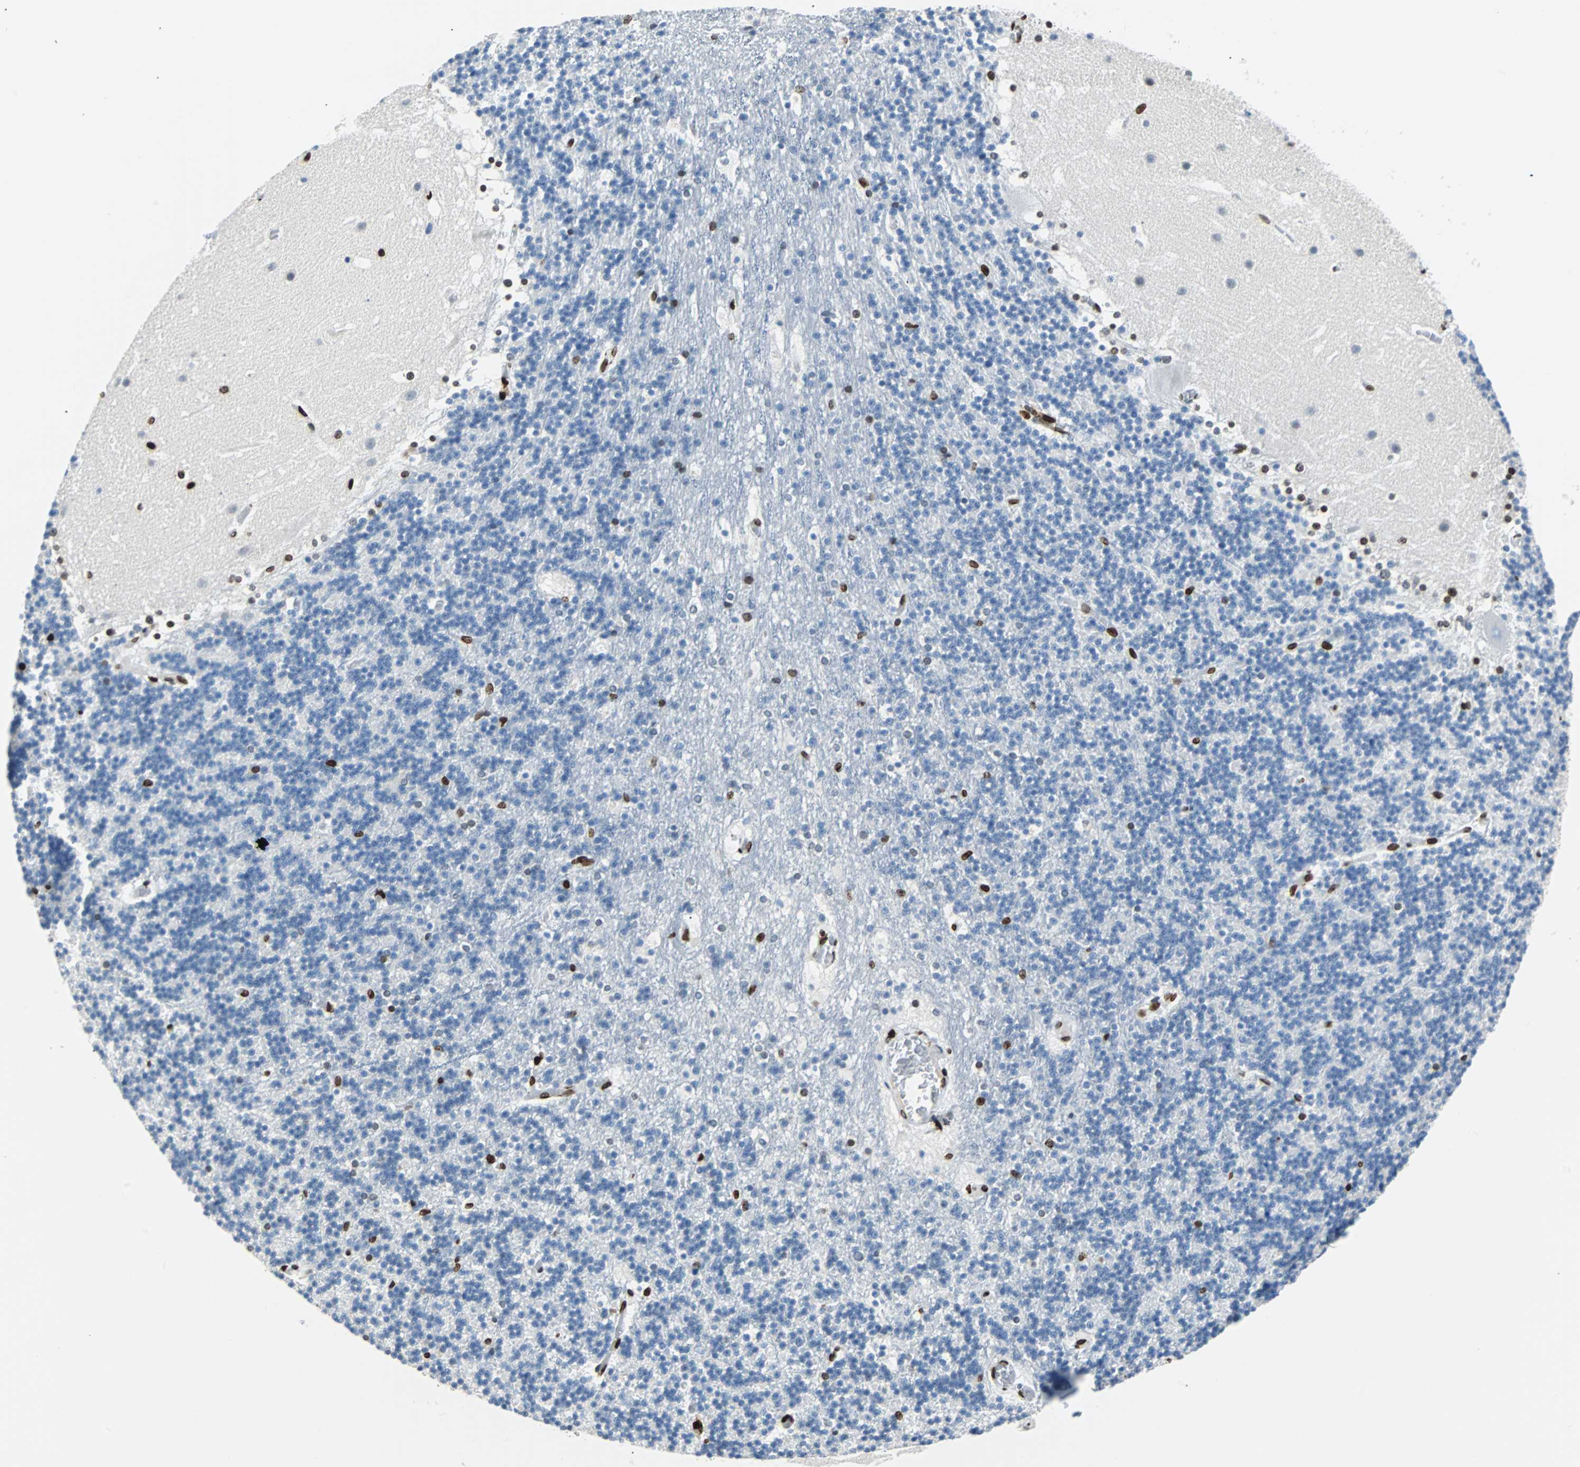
{"staining": {"intensity": "strong", "quantity": "<25%", "location": "nuclear"}, "tissue": "cerebellum", "cell_type": "Cells in granular layer", "image_type": "normal", "snomed": [{"axis": "morphology", "description": "Normal tissue, NOS"}, {"axis": "topography", "description": "Cerebellum"}], "caption": "Immunohistochemistry (IHC) of normal human cerebellum demonstrates medium levels of strong nuclear expression in approximately <25% of cells in granular layer.", "gene": "ZNF131", "patient": {"sex": "male", "age": 45}}